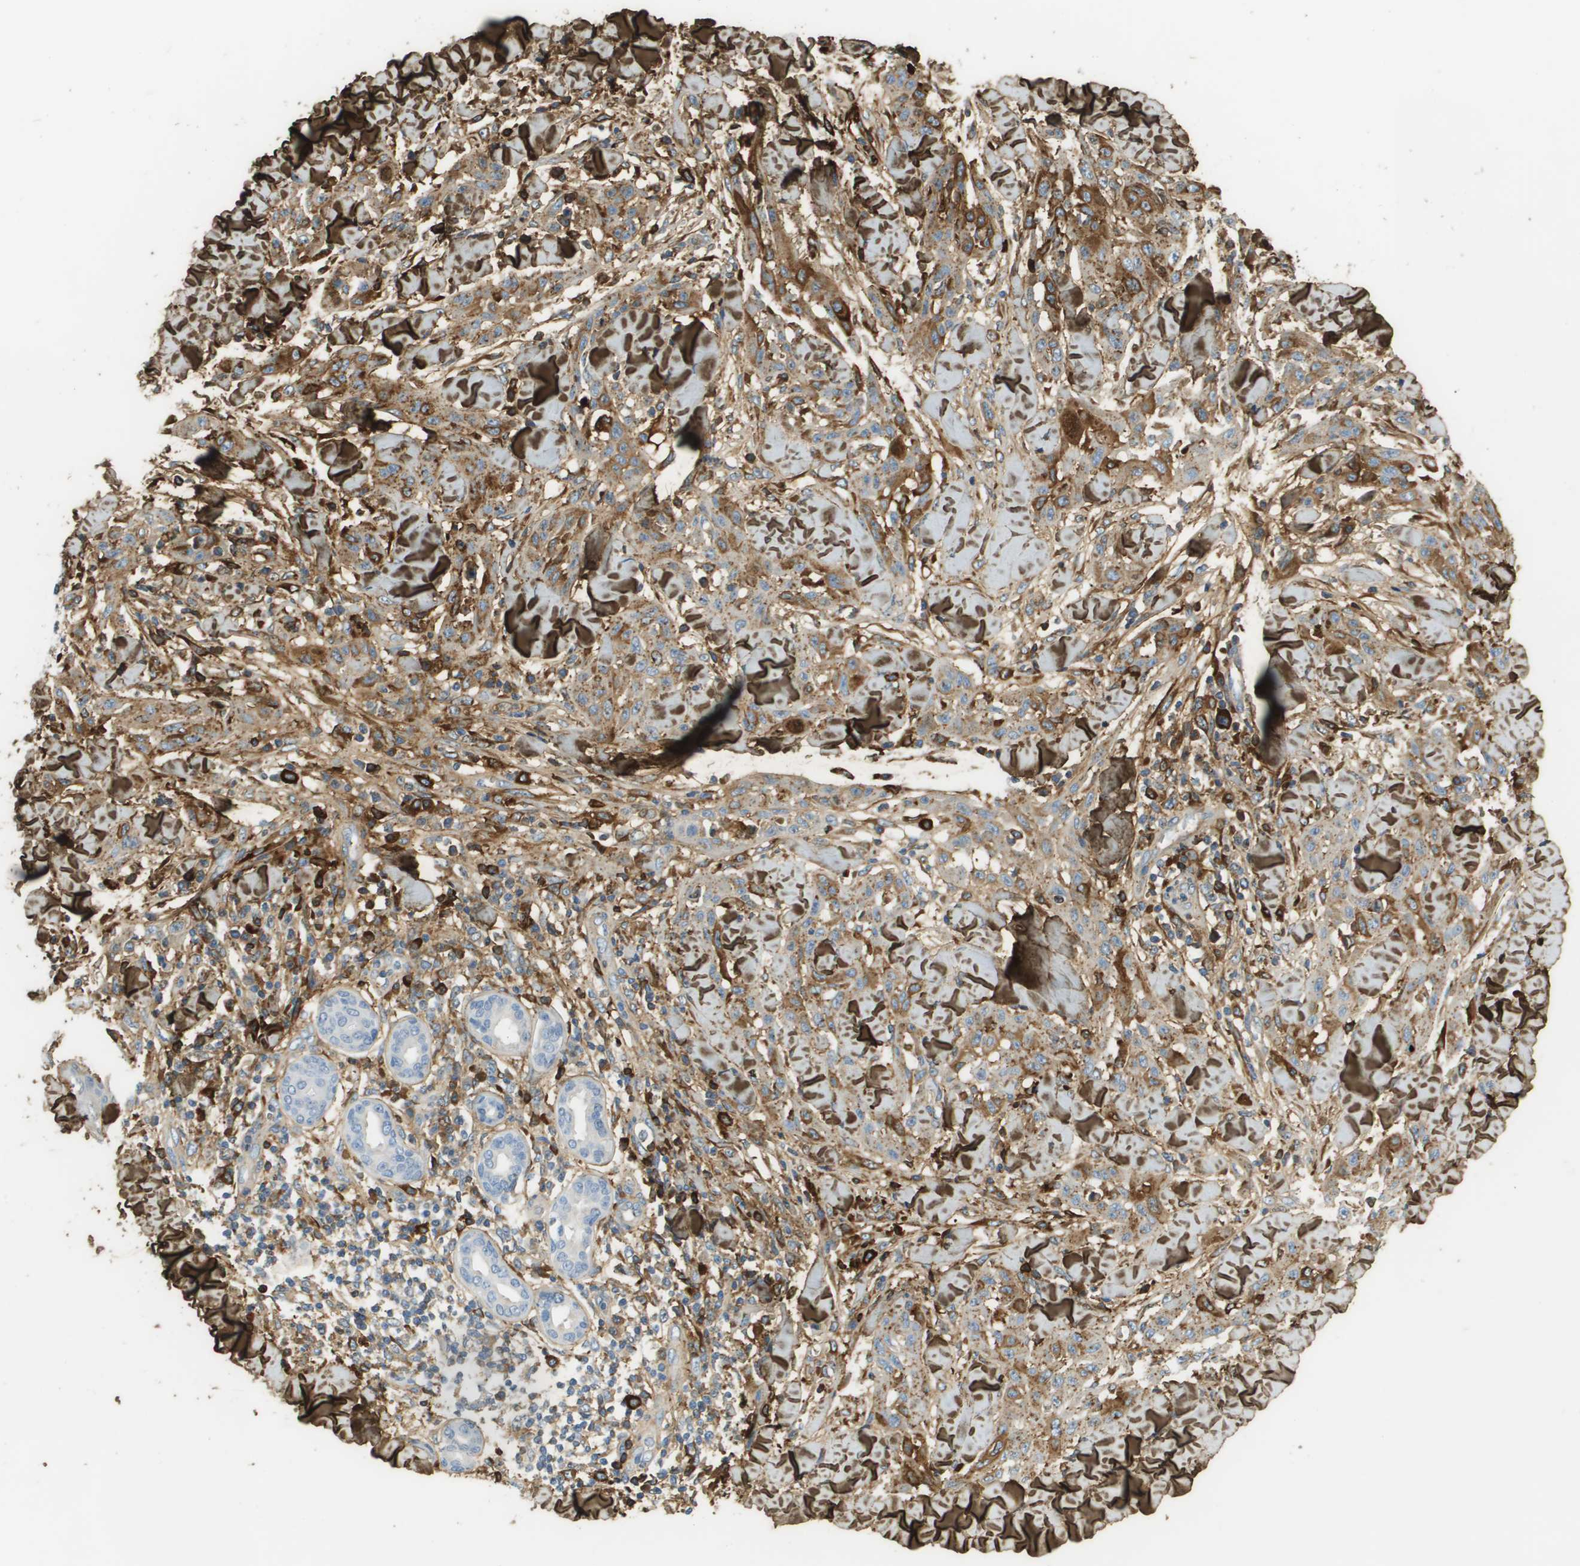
{"staining": {"intensity": "weak", "quantity": ">75%", "location": "cytoplasmic/membranous"}, "tissue": "skin cancer", "cell_type": "Tumor cells", "image_type": "cancer", "snomed": [{"axis": "morphology", "description": "Squamous cell carcinoma, NOS"}, {"axis": "topography", "description": "Skin"}], "caption": "Brown immunohistochemical staining in skin cancer (squamous cell carcinoma) displays weak cytoplasmic/membranous expression in about >75% of tumor cells.", "gene": "DCN", "patient": {"sex": "male", "age": 24}}